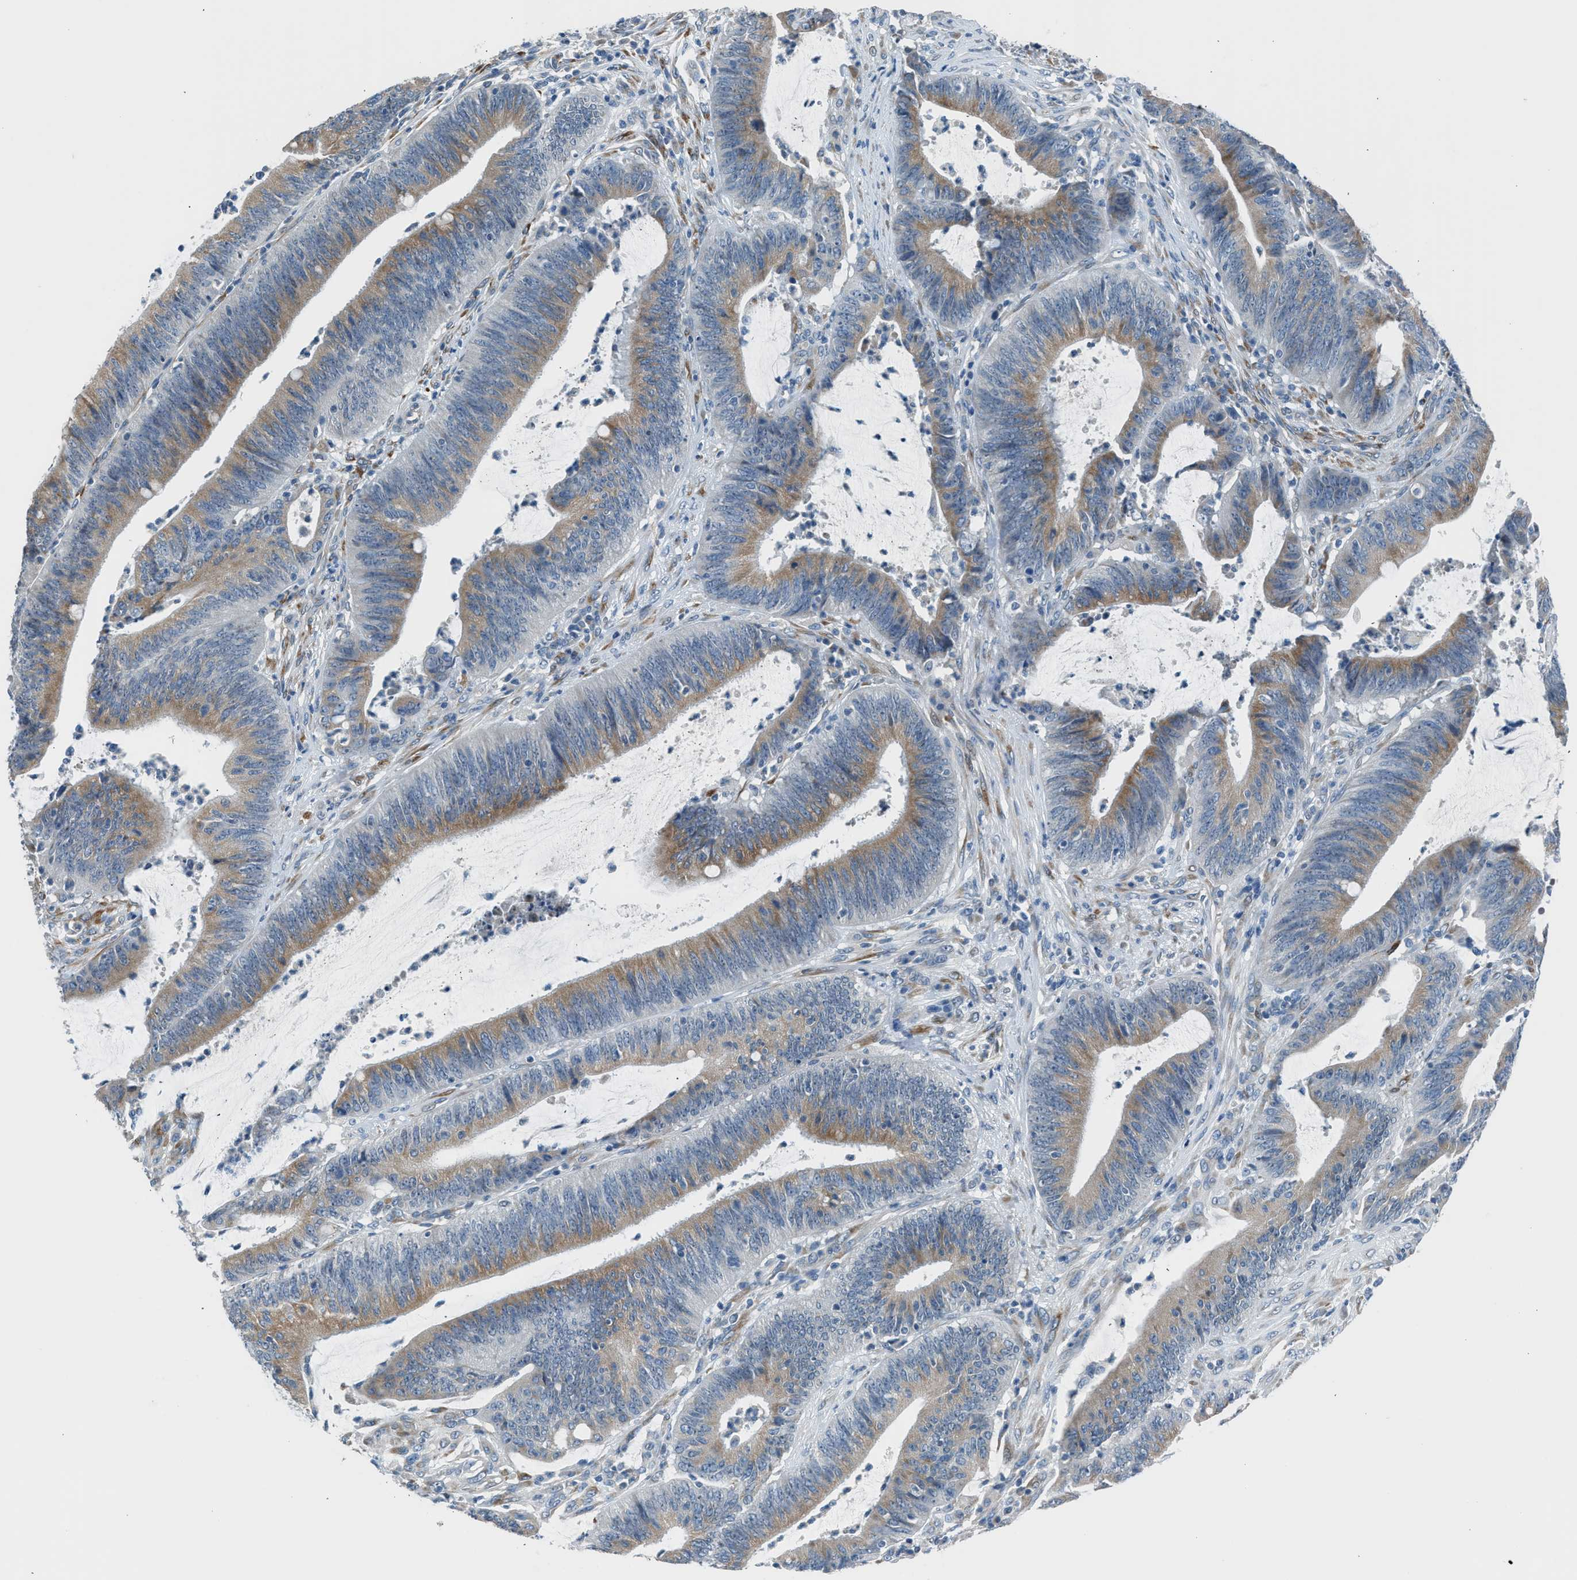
{"staining": {"intensity": "moderate", "quantity": ">75%", "location": "cytoplasmic/membranous"}, "tissue": "colorectal cancer", "cell_type": "Tumor cells", "image_type": "cancer", "snomed": [{"axis": "morphology", "description": "Normal tissue, NOS"}, {"axis": "morphology", "description": "Adenocarcinoma, NOS"}, {"axis": "topography", "description": "Rectum"}], "caption": "Protein staining demonstrates moderate cytoplasmic/membranous expression in approximately >75% of tumor cells in colorectal cancer (adenocarcinoma). Nuclei are stained in blue.", "gene": "RNF41", "patient": {"sex": "female", "age": 66}}